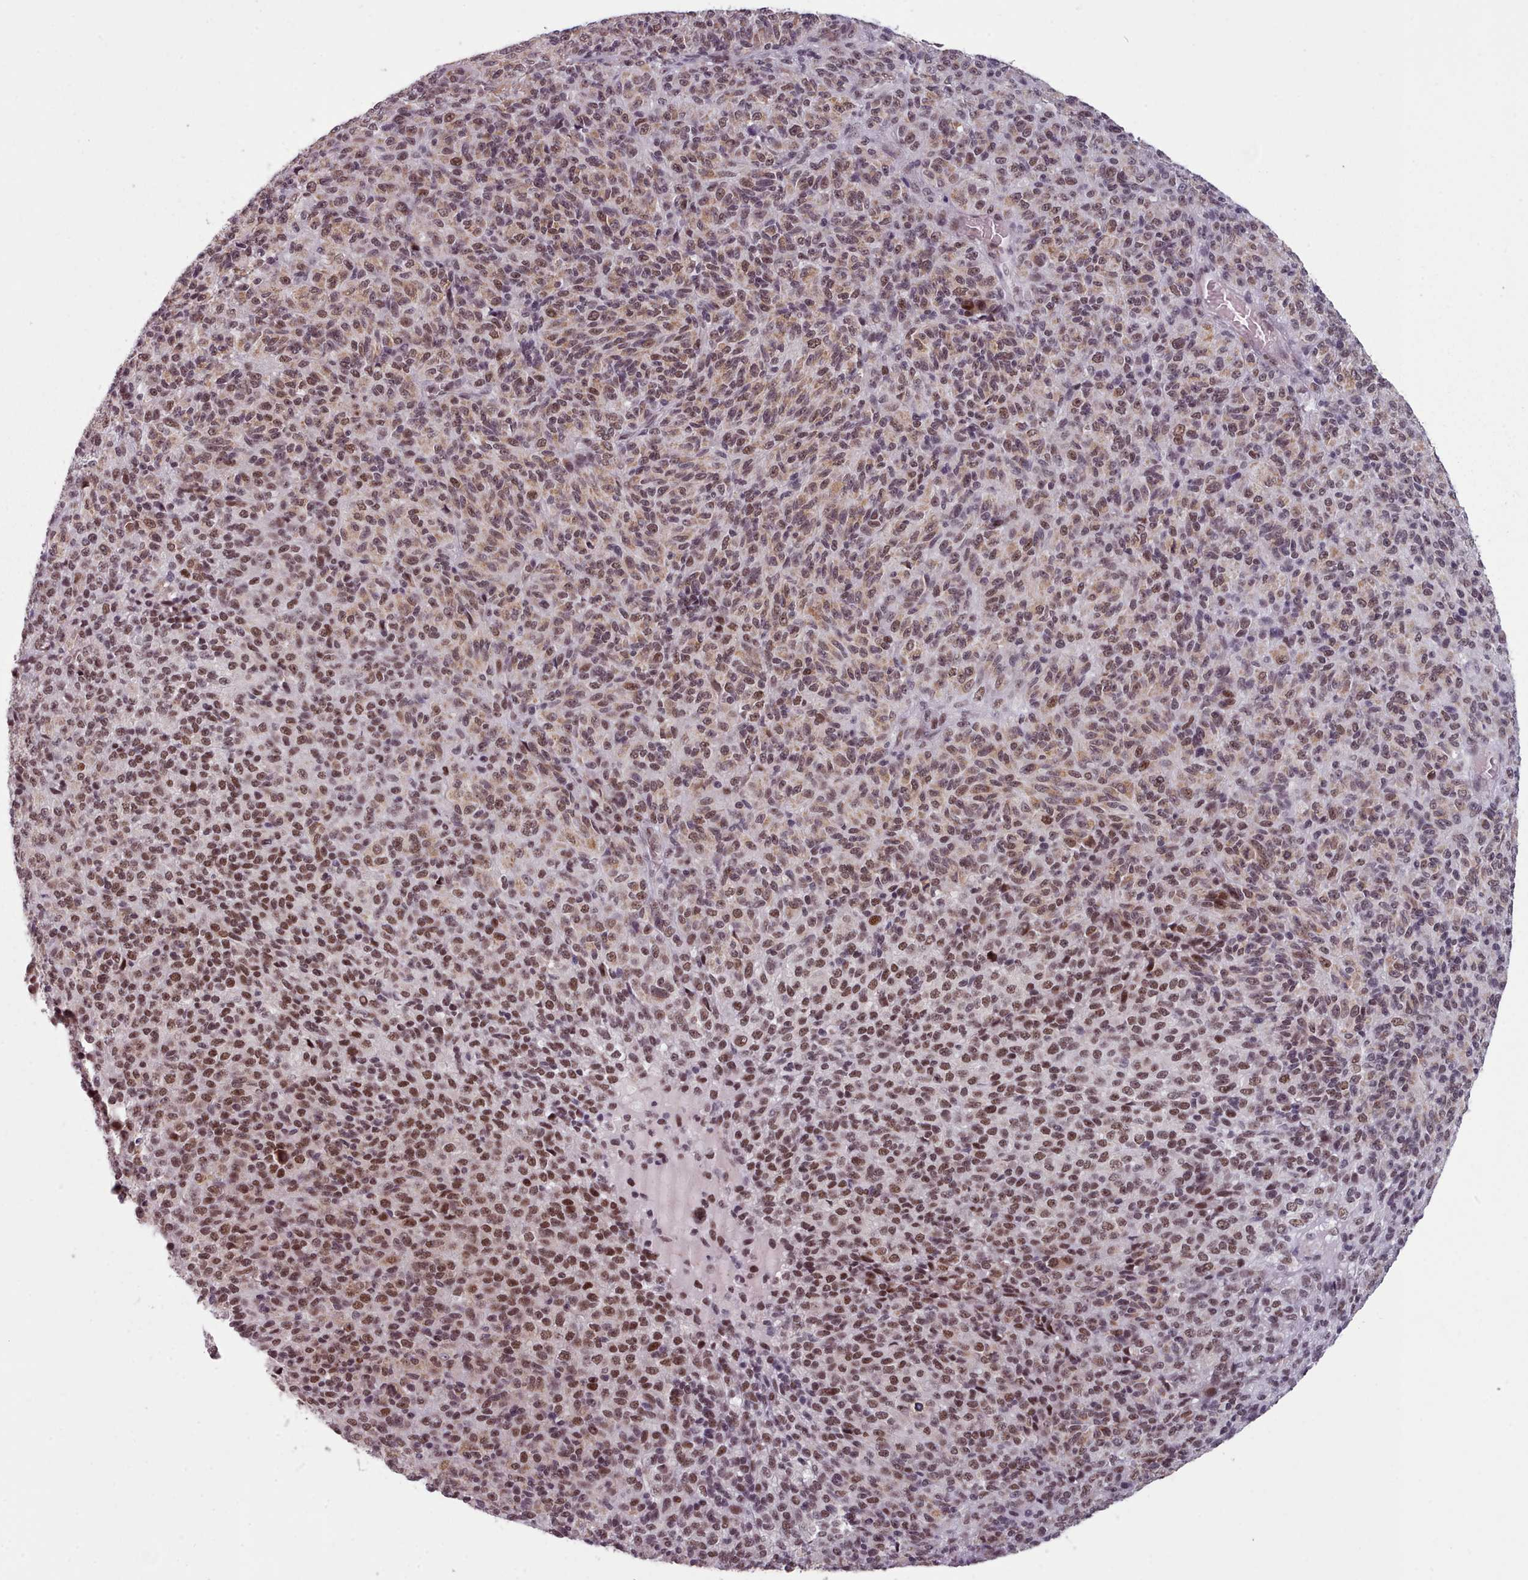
{"staining": {"intensity": "strong", "quantity": ">75%", "location": "nuclear"}, "tissue": "melanoma", "cell_type": "Tumor cells", "image_type": "cancer", "snomed": [{"axis": "morphology", "description": "Malignant melanoma, Metastatic site"}, {"axis": "topography", "description": "Brain"}], "caption": "DAB immunohistochemical staining of human malignant melanoma (metastatic site) displays strong nuclear protein staining in approximately >75% of tumor cells.", "gene": "SRSF9", "patient": {"sex": "female", "age": 56}}